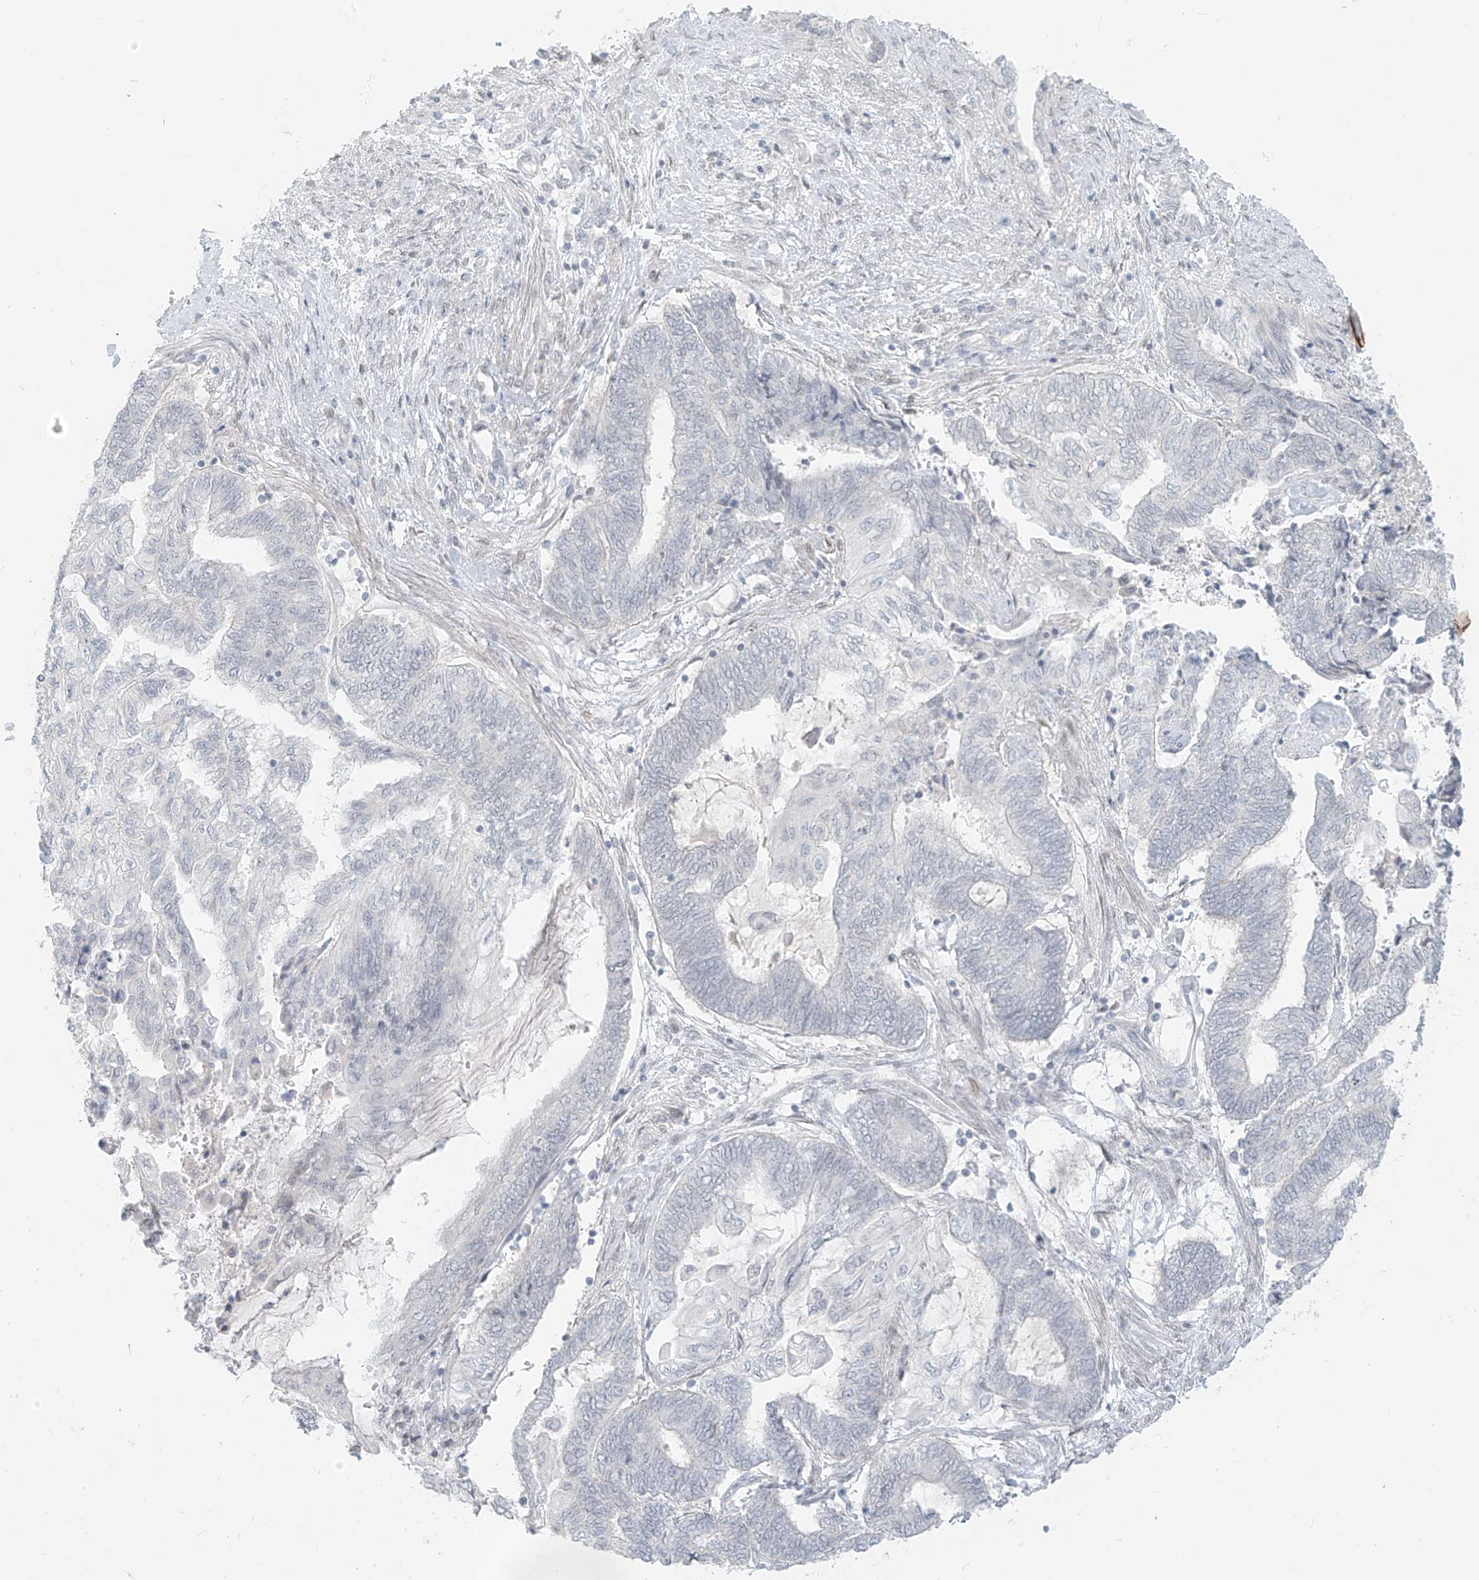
{"staining": {"intensity": "negative", "quantity": "none", "location": "none"}, "tissue": "endometrial cancer", "cell_type": "Tumor cells", "image_type": "cancer", "snomed": [{"axis": "morphology", "description": "Adenocarcinoma, NOS"}, {"axis": "topography", "description": "Uterus"}, {"axis": "topography", "description": "Endometrium"}], "caption": "High power microscopy histopathology image of an IHC micrograph of endometrial cancer, revealing no significant expression in tumor cells.", "gene": "OSBPL7", "patient": {"sex": "female", "age": 70}}